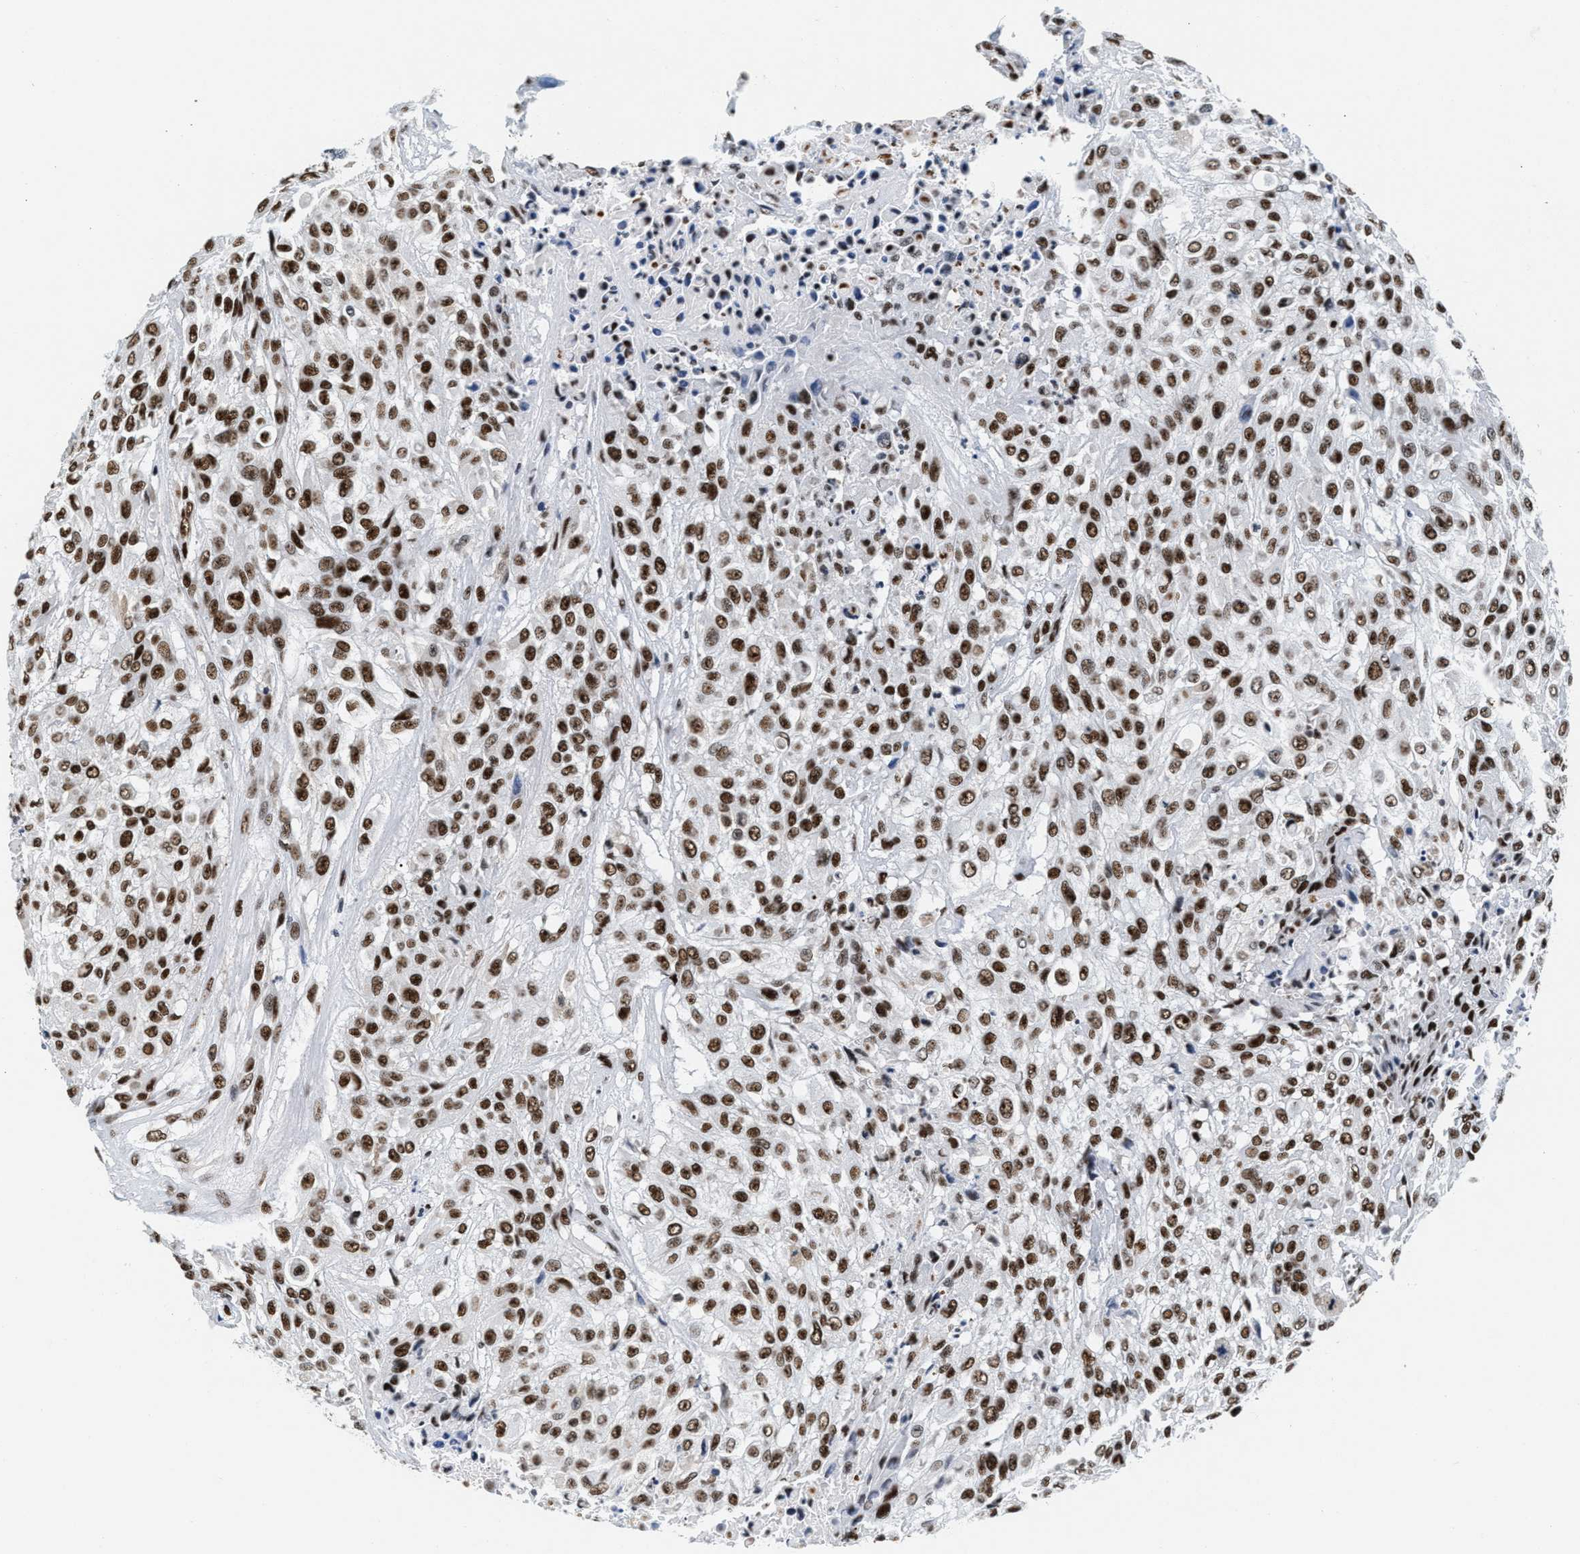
{"staining": {"intensity": "strong", "quantity": ">75%", "location": "nuclear"}, "tissue": "urothelial cancer", "cell_type": "Tumor cells", "image_type": "cancer", "snomed": [{"axis": "morphology", "description": "Urothelial carcinoma, High grade"}, {"axis": "topography", "description": "Urinary bladder"}], "caption": "Urothelial cancer stained with a protein marker exhibits strong staining in tumor cells.", "gene": "RAD50", "patient": {"sex": "male", "age": 57}}